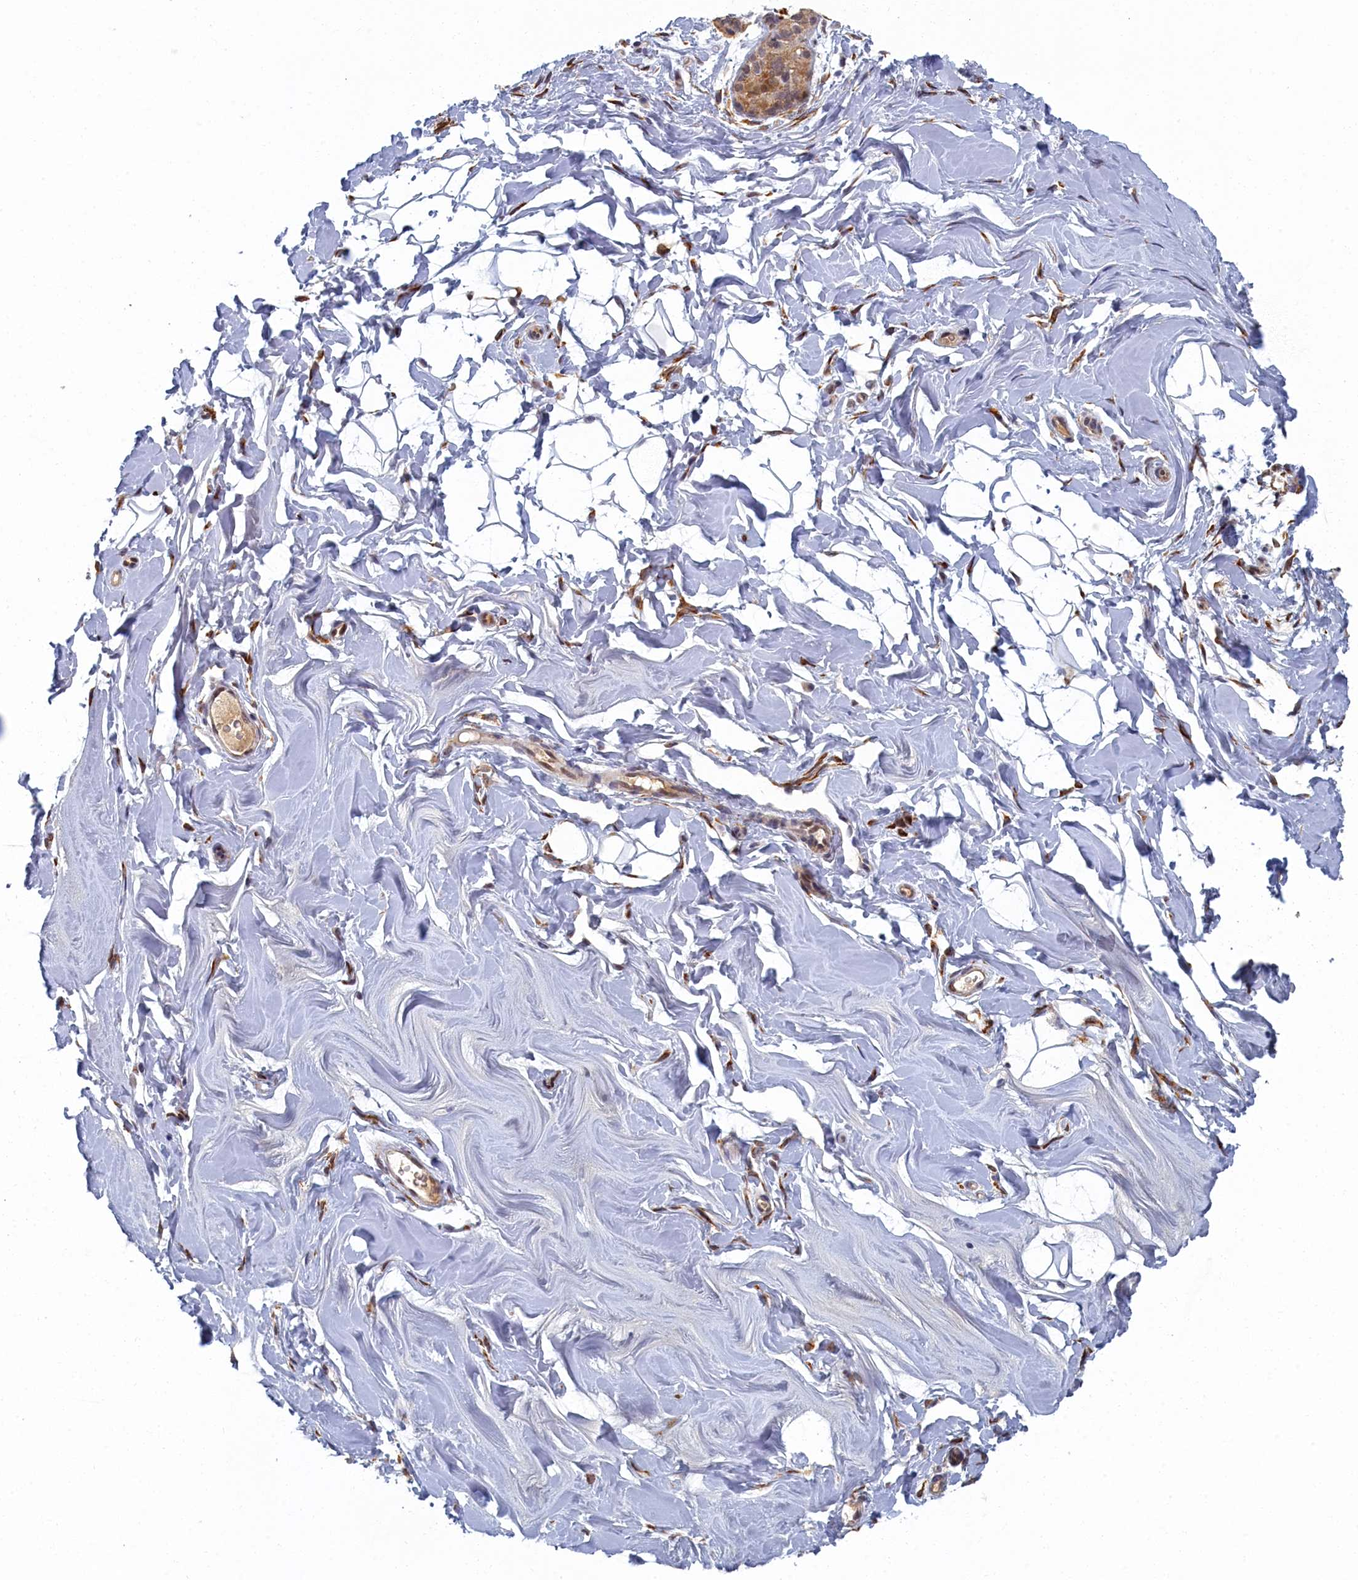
{"staining": {"intensity": "negative", "quantity": "none", "location": "none"}, "tissue": "adipose tissue", "cell_type": "Adipocytes", "image_type": "normal", "snomed": [{"axis": "morphology", "description": "Normal tissue, NOS"}, {"axis": "topography", "description": "Breast"}], "caption": "This image is of benign adipose tissue stained with IHC to label a protein in brown with the nuclei are counter-stained blue. There is no positivity in adipocytes.", "gene": "DNAJC17", "patient": {"sex": "female", "age": 26}}